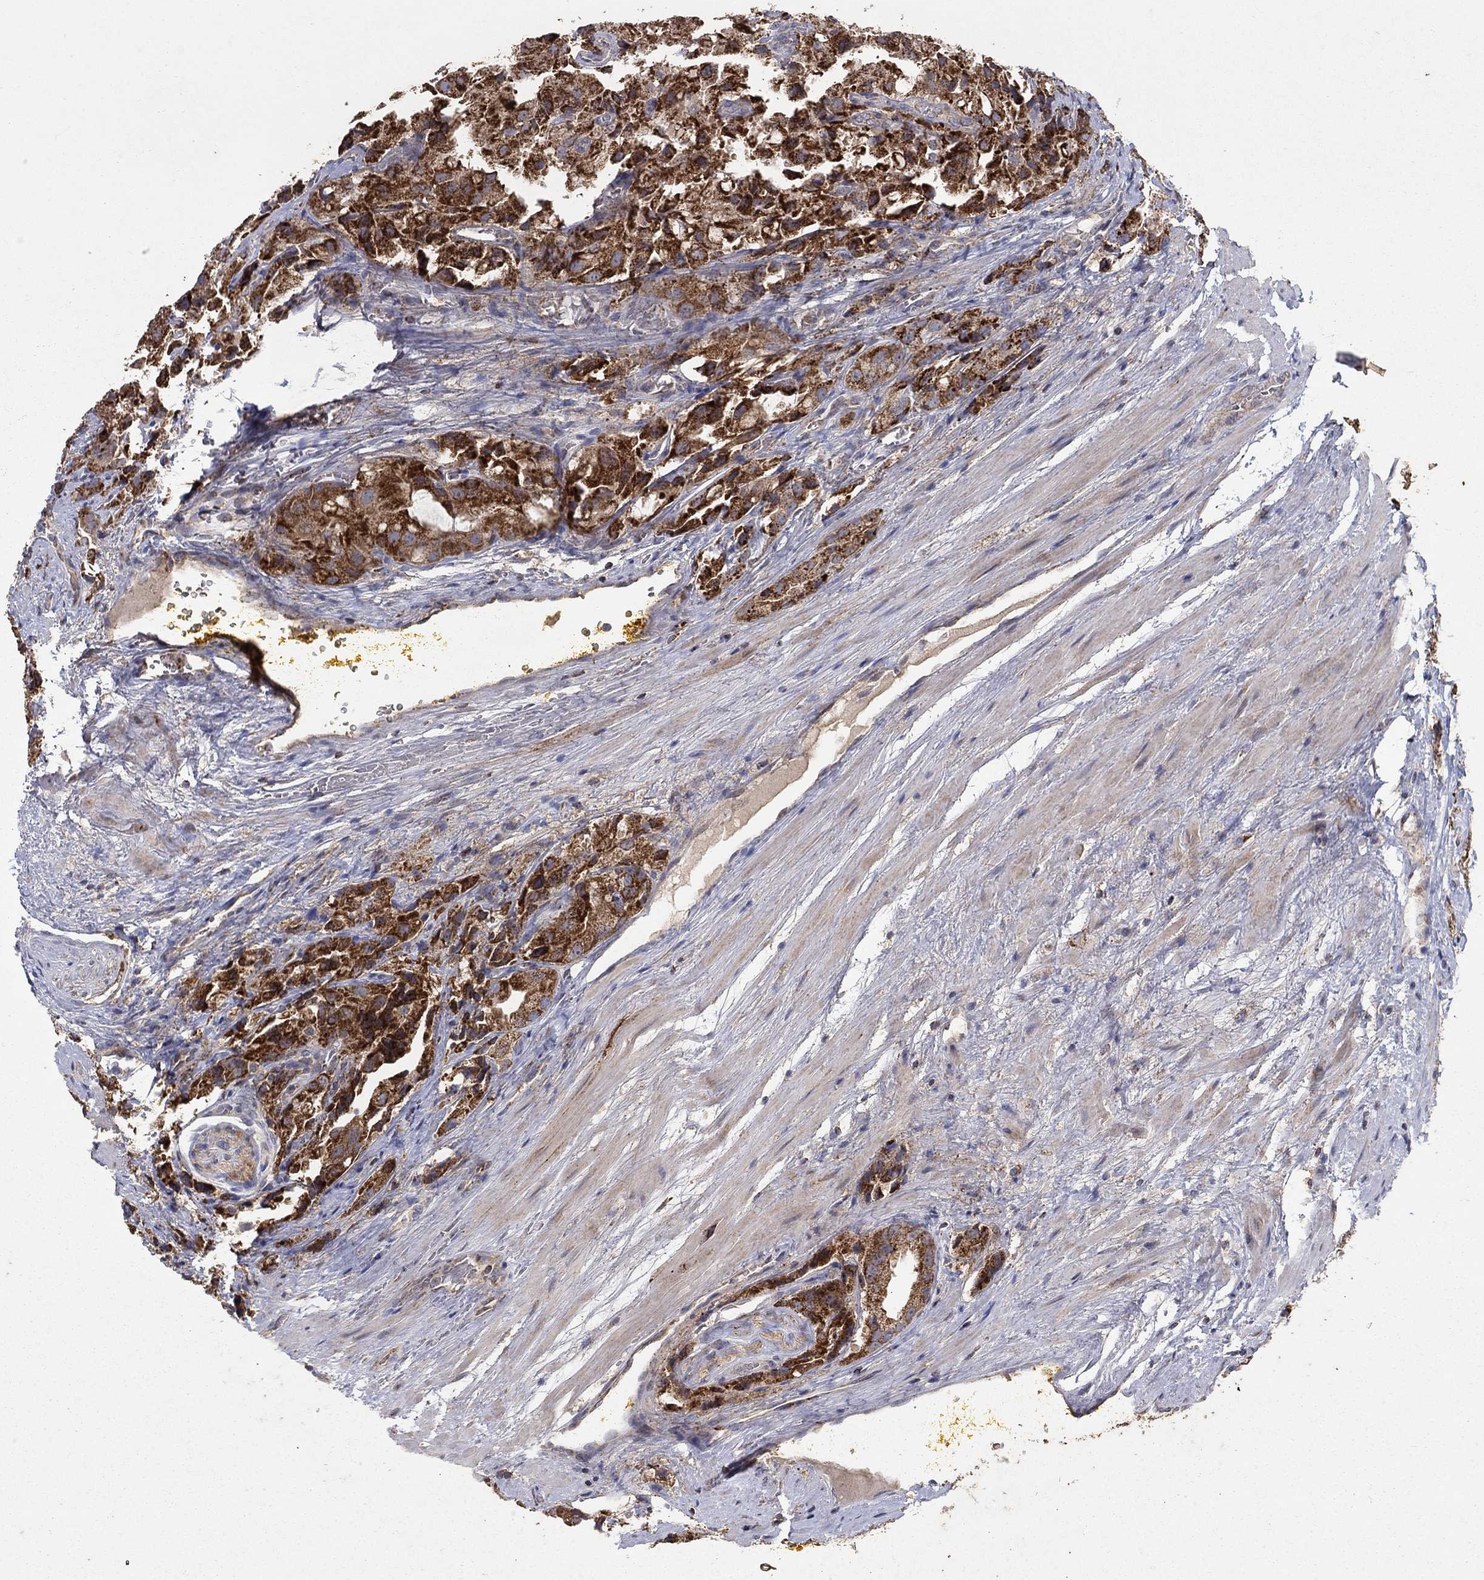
{"staining": {"intensity": "strong", "quantity": ">75%", "location": "cytoplasmic/membranous"}, "tissue": "prostate cancer", "cell_type": "Tumor cells", "image_type": "cancer", "snomed": [{"axis": "morphology", "description": "Adenocarcinoma, NOS"}, {"axis": "topography", "description": "Prostate and seminal vesicle, NOS"}, {"axis": "topography", "description": "Prostate"}], "caption": "Immunohistochemical staining of human prostate adenocarcinoma shows high levels of strong cytoplasmic/membranous protein expression in approximately >75% of tumor cells.", "gene": "GPSM1", "patient": {"sex": "male", "age": 67}}